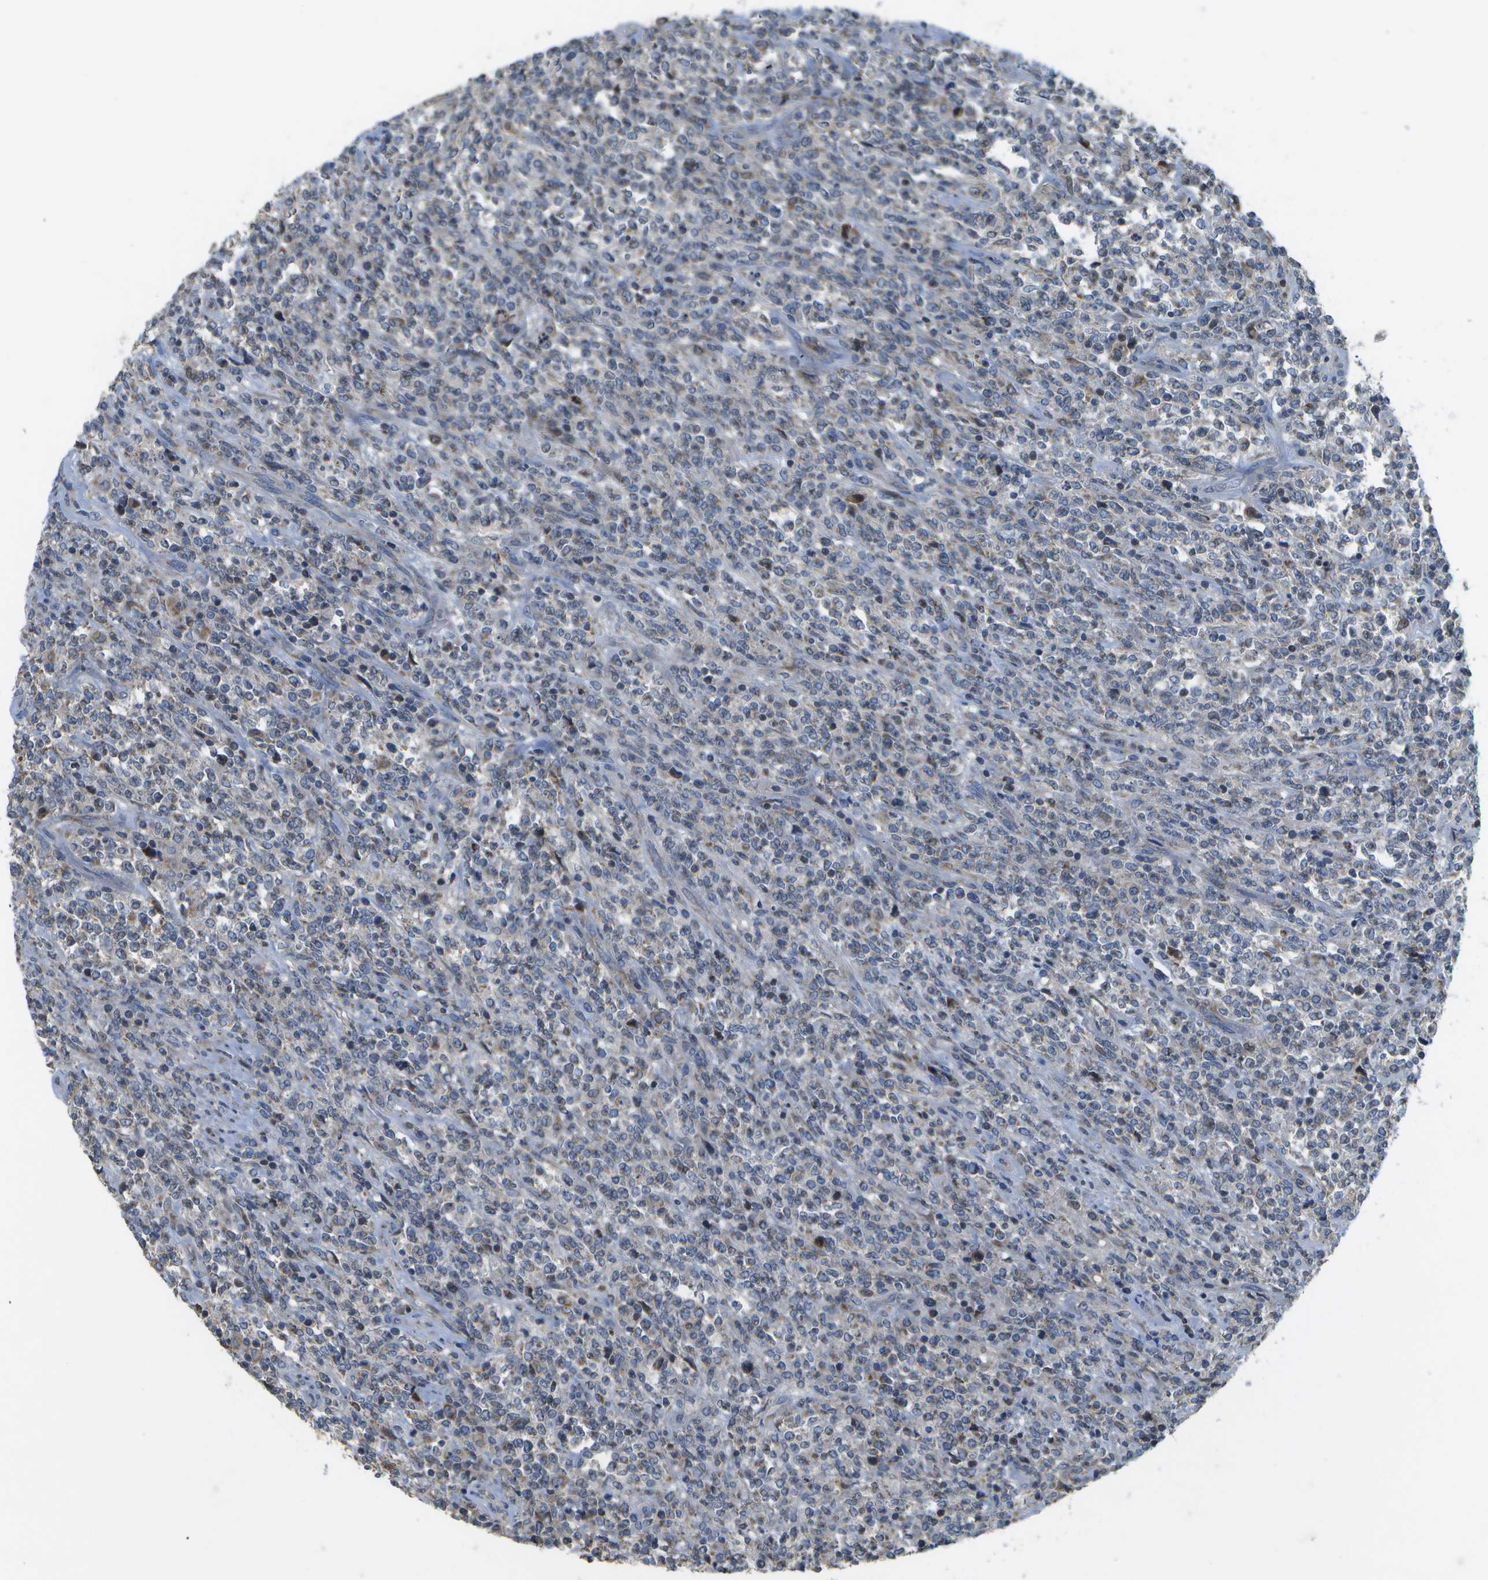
{"staining": {"intensity": "negative", "quantity": "none", "location": "none"}, "tissue": "lymphoma", "cell_type": "Tumor cells", "image_type": "cancer", "snomed": [{"axis": "morphology", "description": "Malignant lymphoma, non-Hodgkin's type, High grade"}, {"axis": "topography", "description": "Soft tissue"}], "caption": "A histopathology image of high-grade malignant lymphoma, non-Hodgkin's type stained for a protein demonstrates no brown staining in tumor cells.", "gene": "HADHA", "patient": {"sex": "male", "age": 18}}